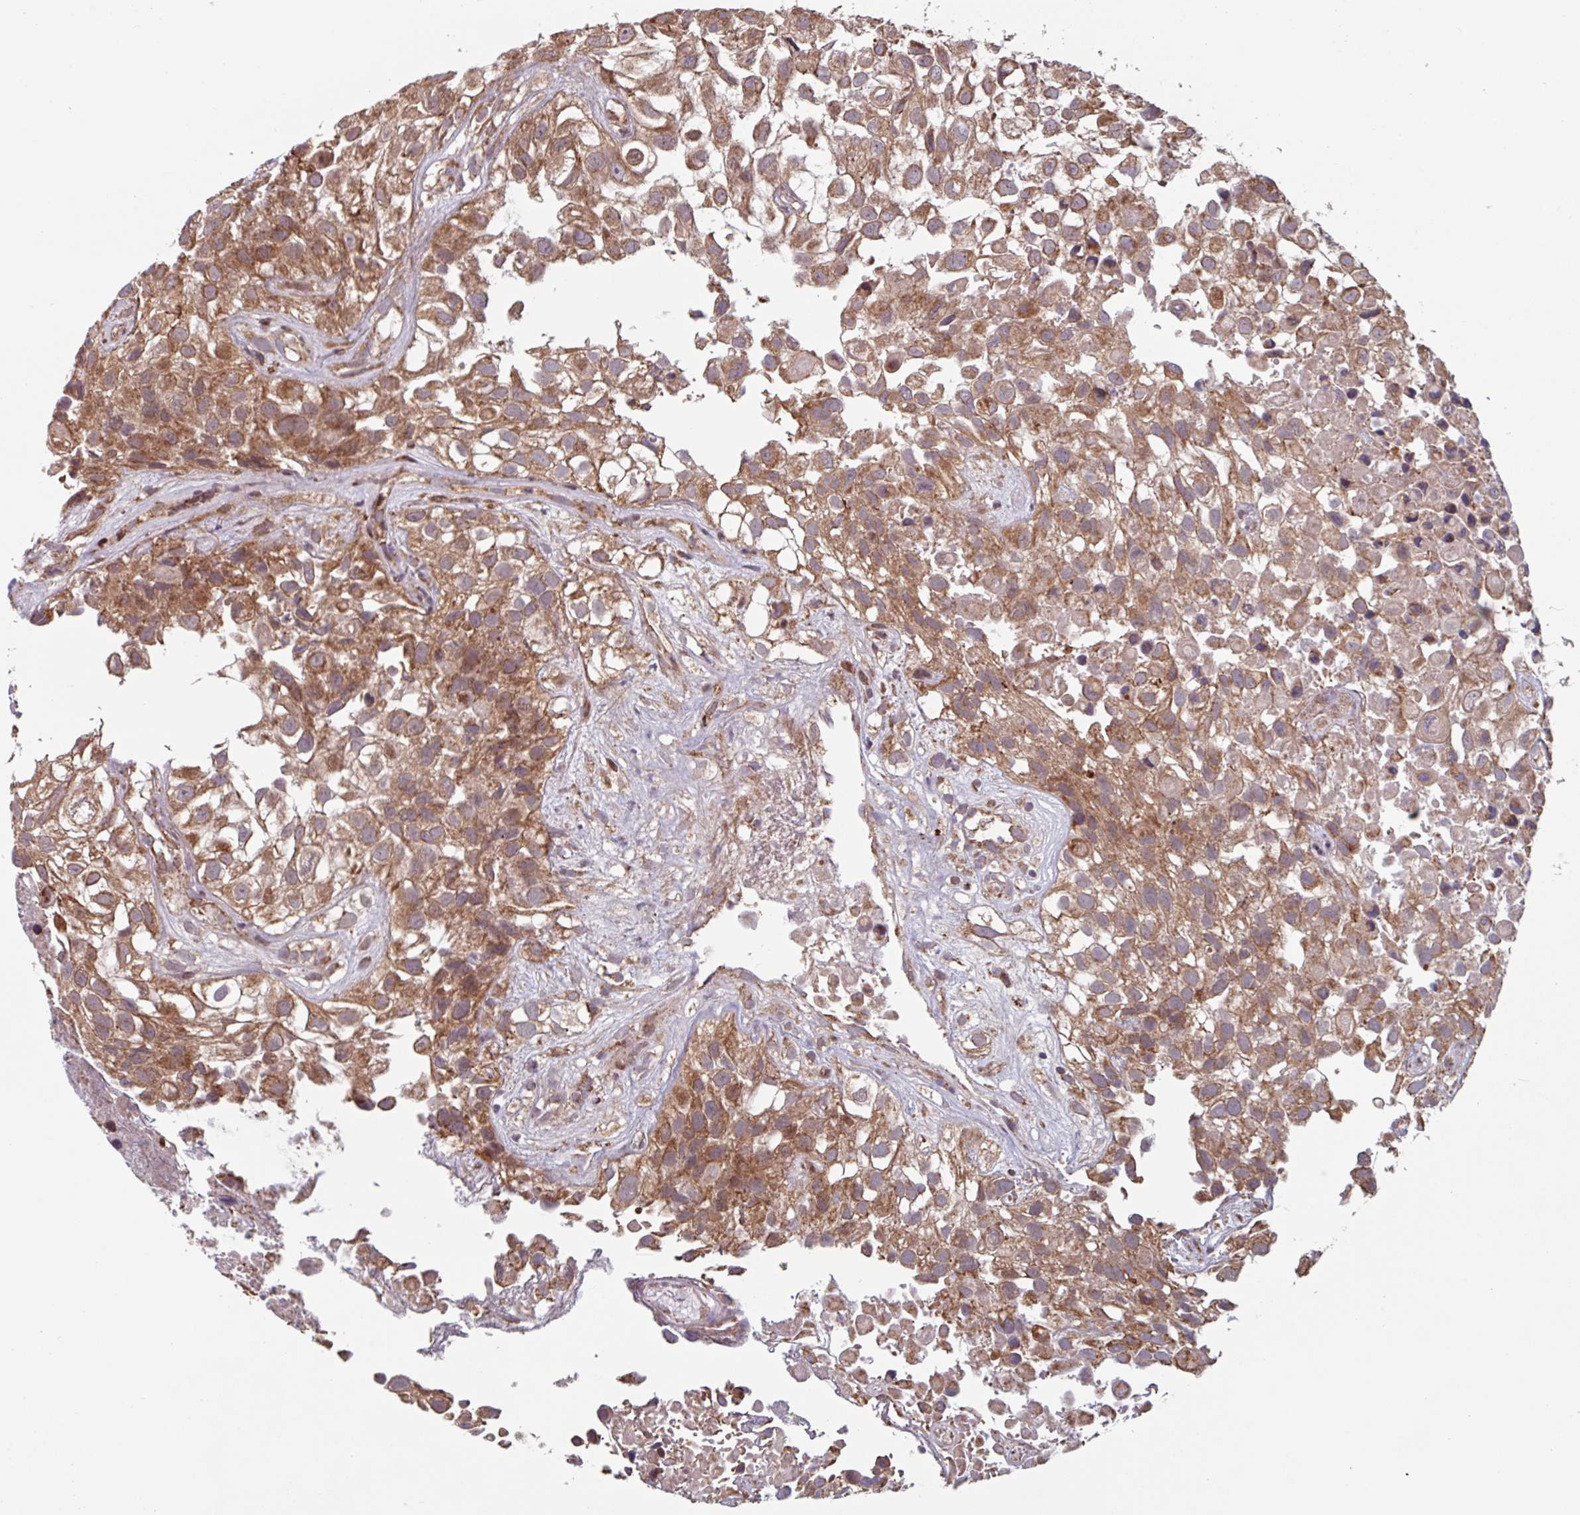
{"staining": {"intensity": "moderate", "quantity": ">75%", "location": "cytoplasmic/membranous"}, "tissue": "urothelial cancer", "cell_type": "Tumor cells", "image_type": "cancer", "snomed": [{"axis": "morphology", "description": "Urothelial carcinoma, High grade"}, {"axis": "topography", "description": "Urinary bladder"}], "caption": "Urothelial cancer stained for a protein (brown) displays moderate cytoplasmic/membranous positive expression in about >75% of tumor cells.", "gene": "COX7C", "patient": {"sex": "male", "age": 56}}